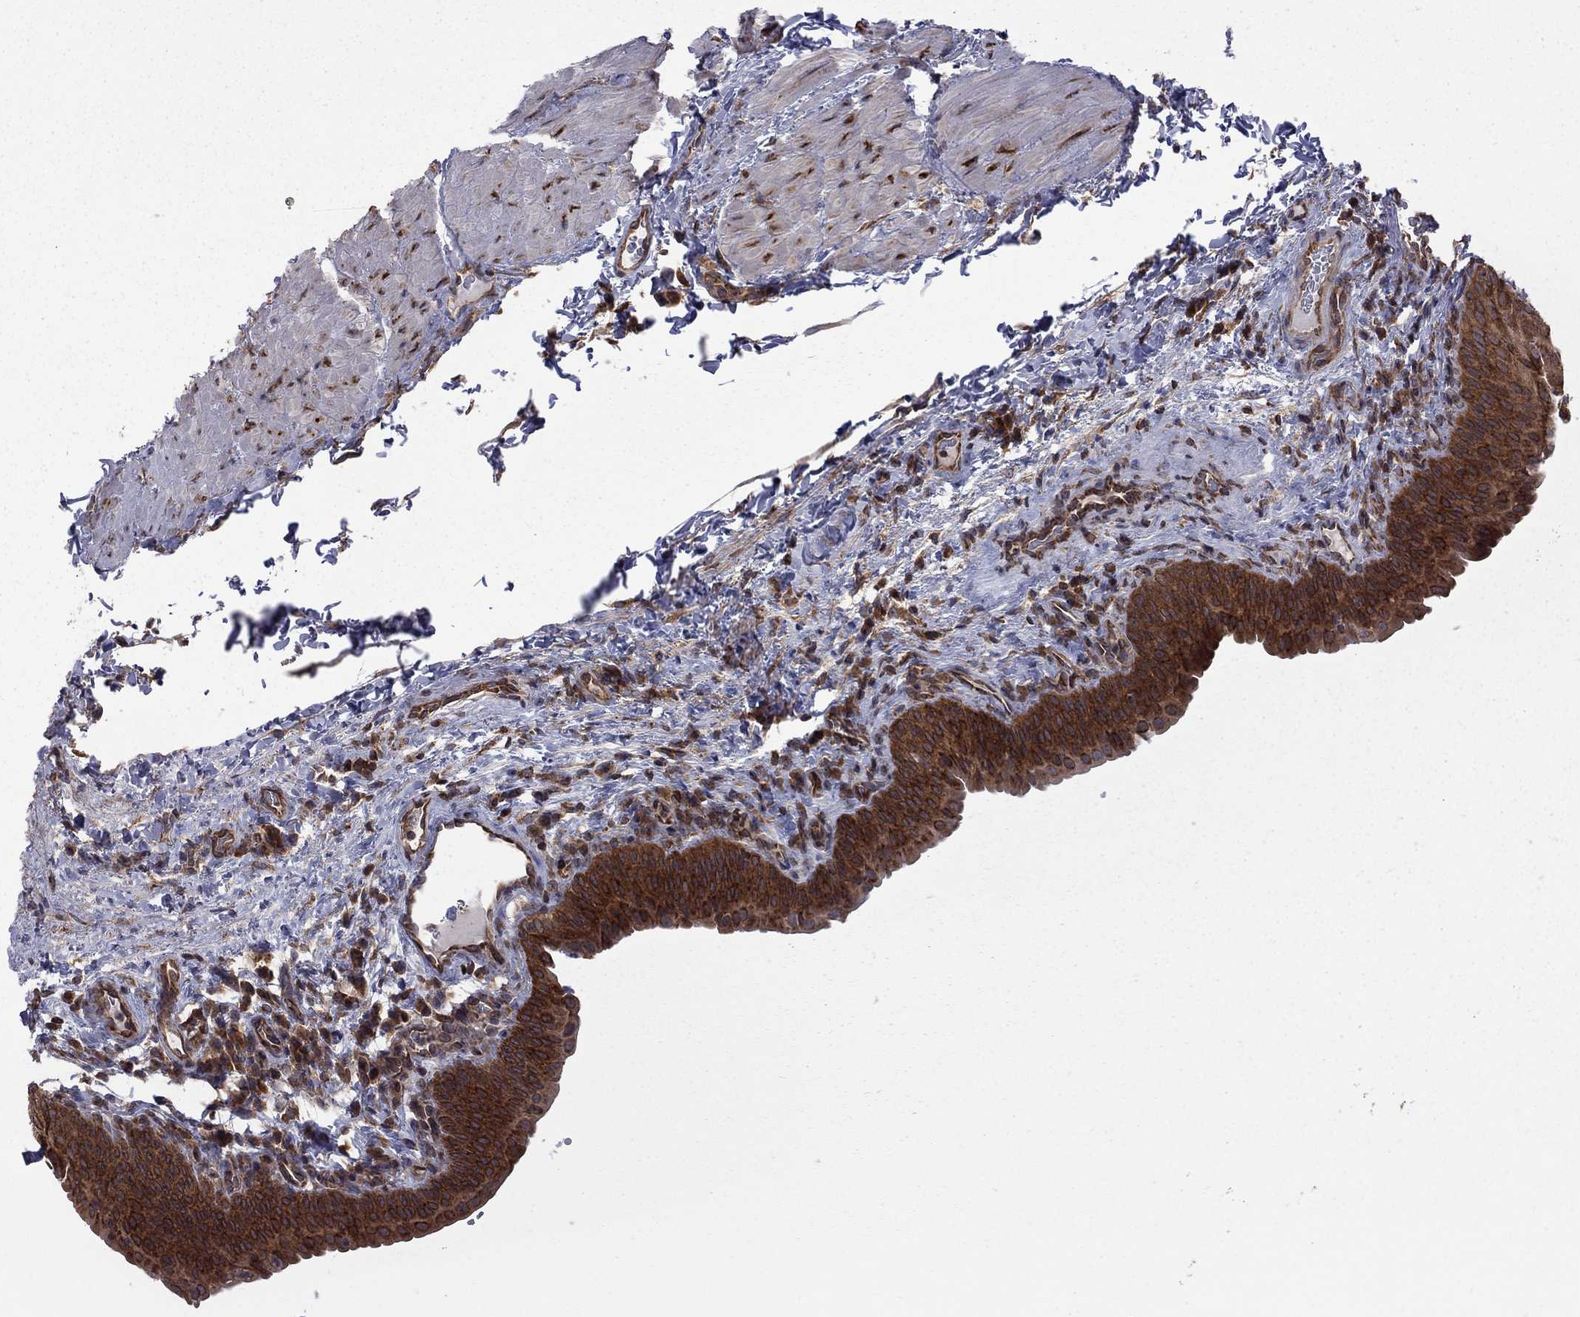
{"staining": {"intensity": "strong", "quantity": ">75%", "location": "cytoplasmic/membranous"}, "tissue": "urinary bladder", "cell_type": "Urothelial cells", "image_type": "normal", "snomed": [{"axis": "morphology", "description": "Normal tissue, NOS"}, {"axis": "topography", "description": "Urinary bladder"}], "caption": "Immunohistochemistry (DAB) staining of unremarkable urinary bladder demonstrates strong cytoplasmic/membranous protein positivity in approximately >75% of urothelial cells. (Brightfield microscopy of DAB IHC at high magnification).", "gene": "NAA50", "patient": {"sex": "male", "age": 66}}